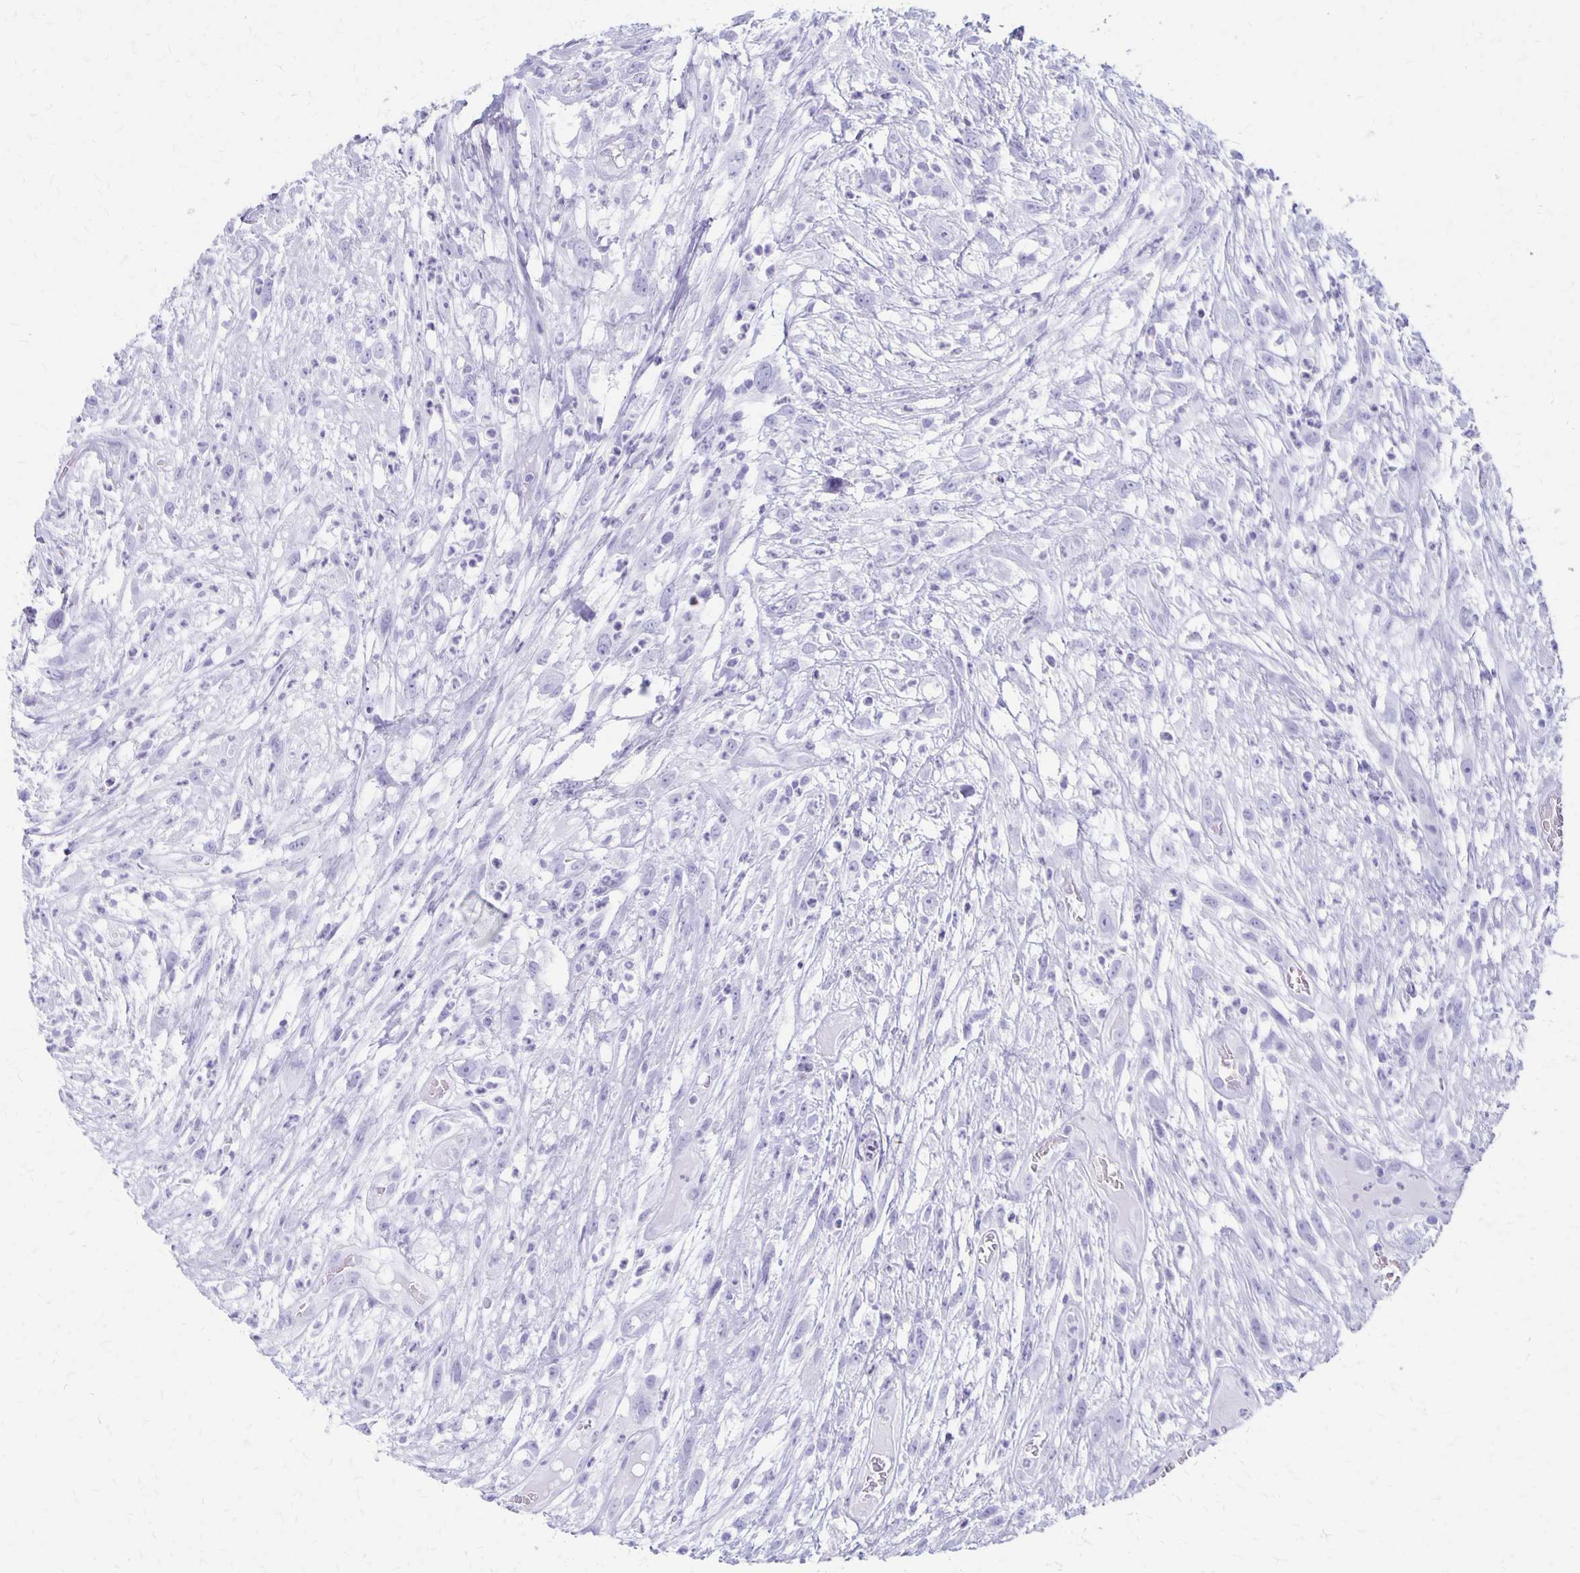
{"staining": {"intensity": "negative", "quantity": "none", "location": "none"}, "tissue": "head and neck cancer", "cell_type": "Tumor cells", "image_type": "cancer", "snomed": [{"axis": "morphology", "description": "Squamous cell carcinoma, NOS"}, {"axis": "topography", "description": "Head-Neck"}], "caption": "Immunohistochemical staining of human head and neck cancer demonstrates no significant staining in tumor cells.", "gene": "HOMER1", "patient": {"sex": "male", "age": 65}}